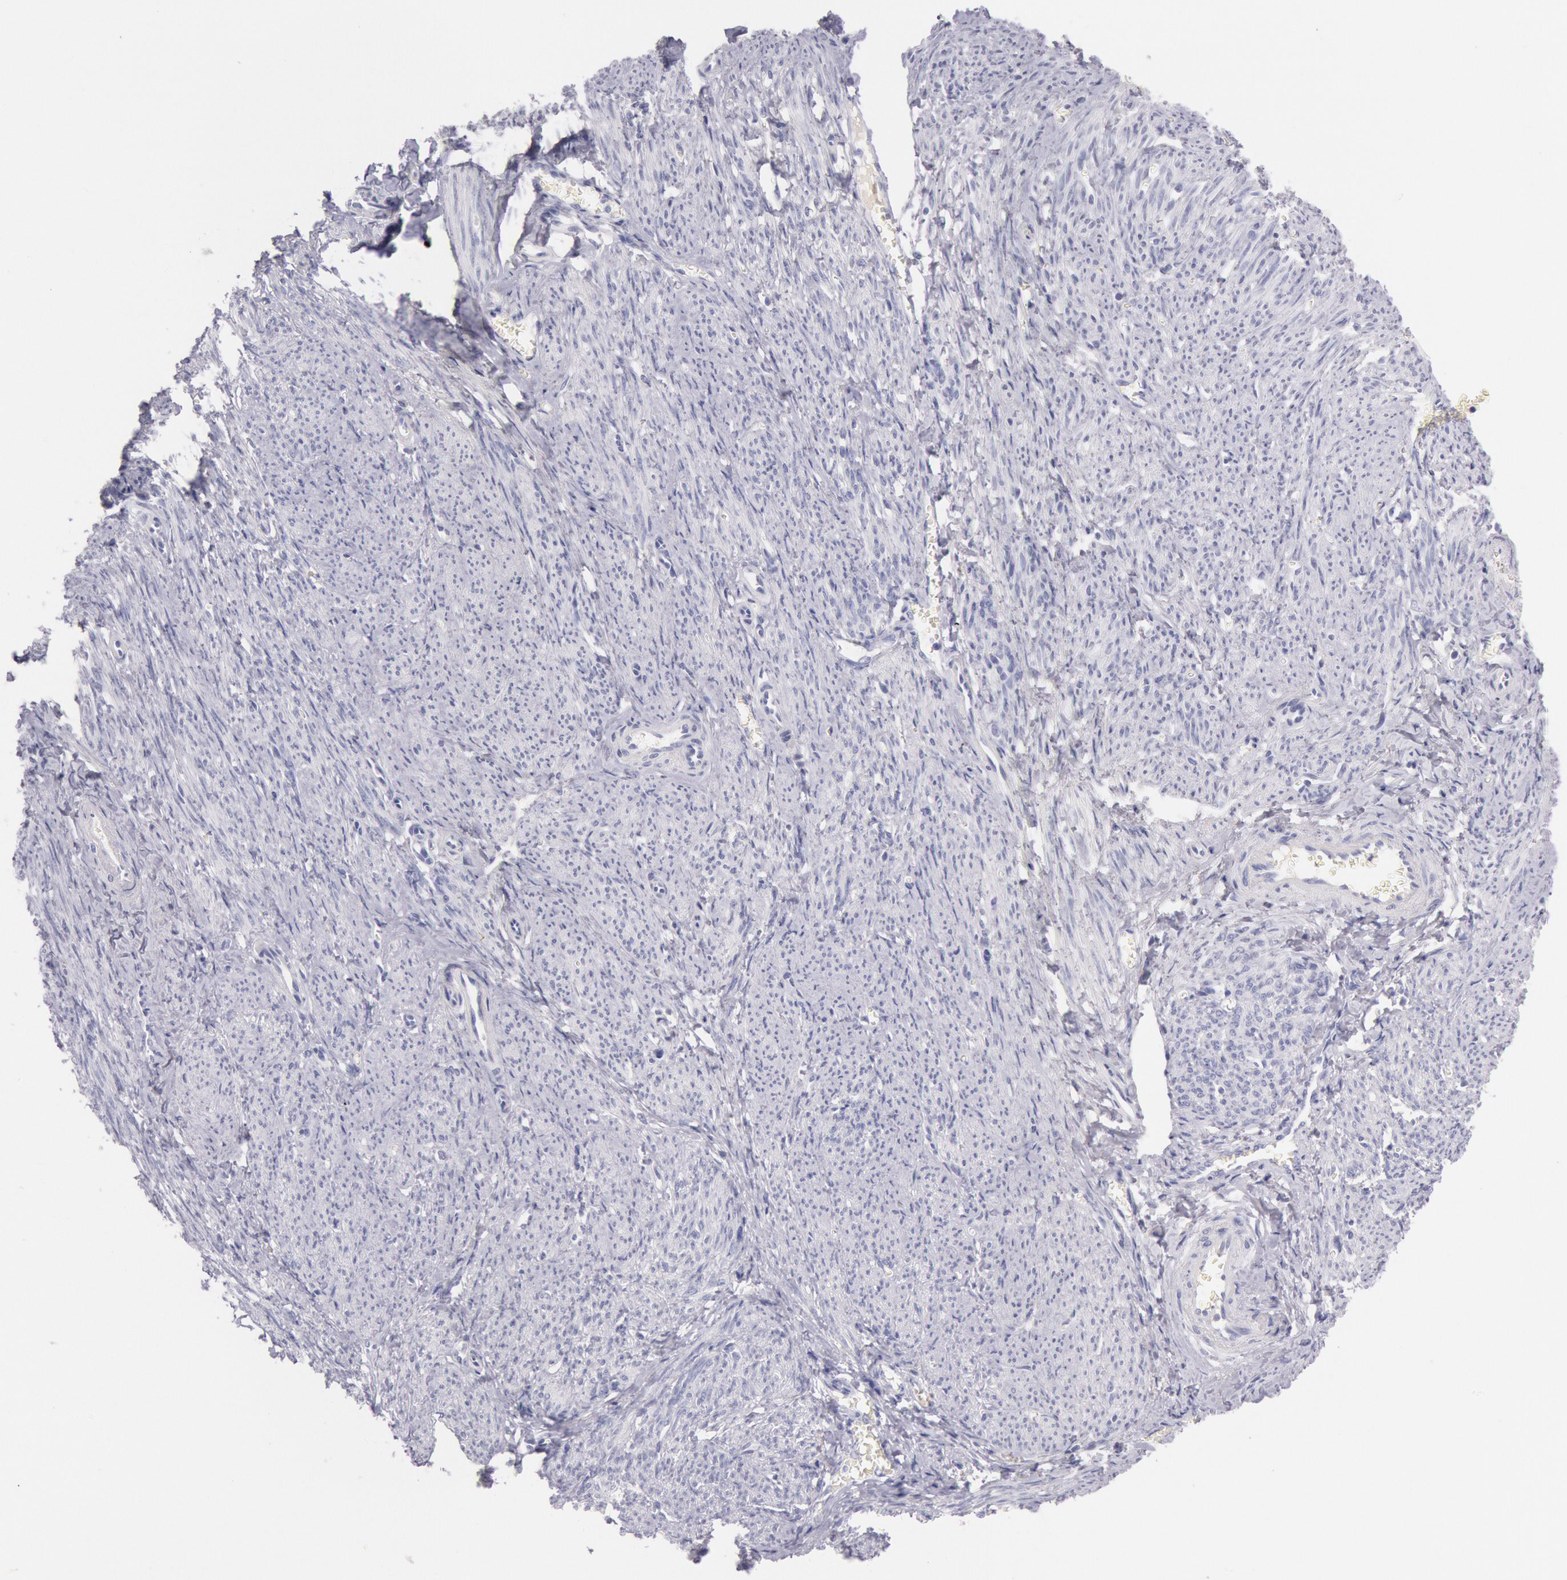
{"staining": {"intensity": "negative", "quantity": "none", "location": "none"}, "tissue": "smooth muscle", "cell_type": "Smooth muscle cells", "image_type": "normal", "snomed": [{"axis": "morphology", "description": "Normal tissue, NOS"}, {"axis": "topography", "description": "Smooth muscle"}, {"axis": "topography", "description": "Cervix"}], "caption": "Human smooth muscle stained for a protein using IHC shows no positivity in smooth muscle cells.", "gene": "EGFR", "patient": {"sex": "female", "age": 70}}